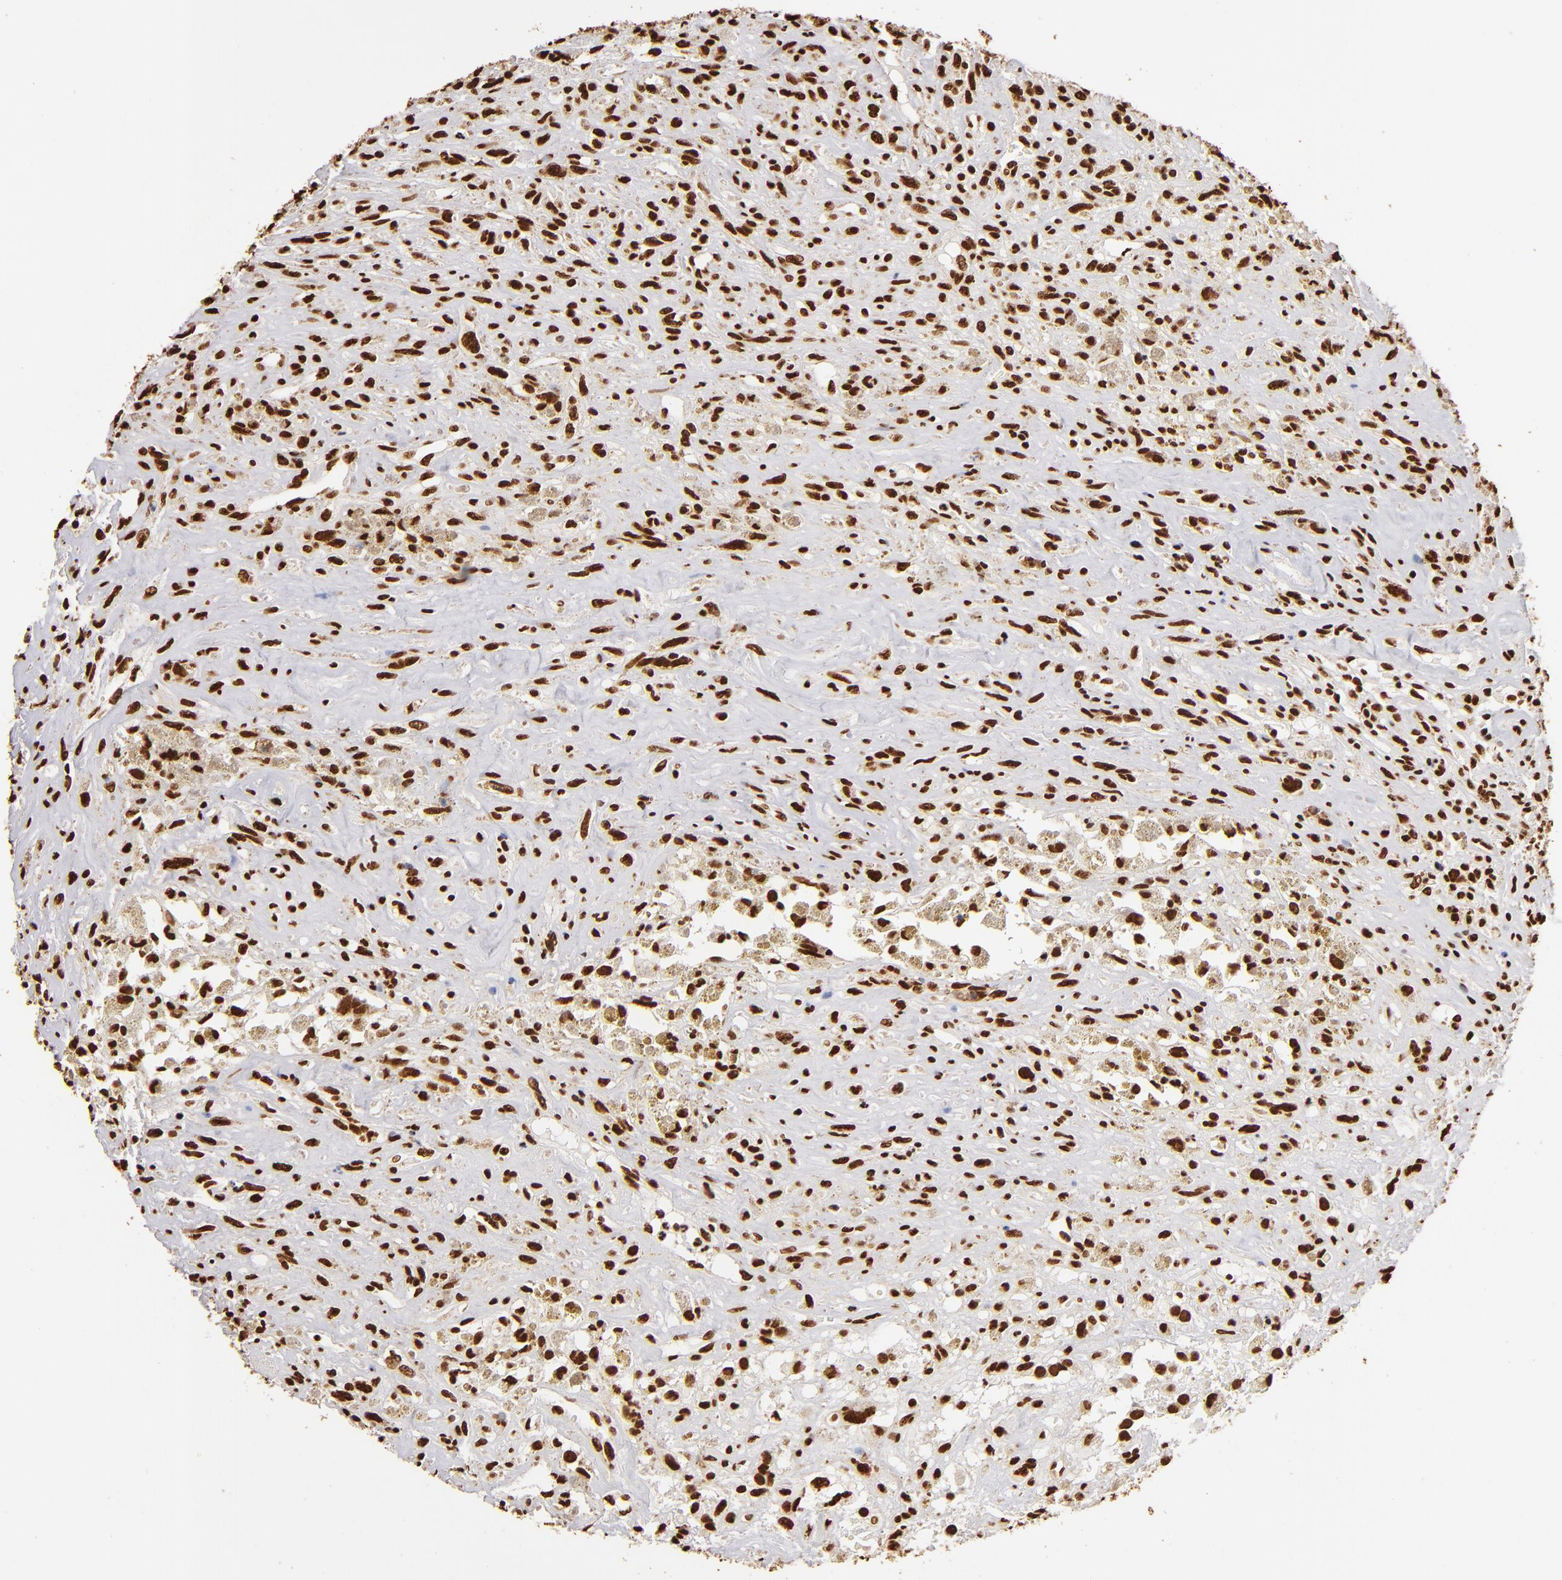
{"staining": {"intensity": "strong", "quantity": ">75%", "location": "nuclear"}, "tissue": "glioma", "cell_type": "Tumor cells", "image_type": "cancer", "snomed": [{"axis": "morphology", "description": "Glioma, malignant, High grade"}, {"axis": "topography", "description": "Brain"}], "caption": "Protein expression by immunohistochemistry exhibits strong nuclear staining in approximately >75% of tumor cells in glioma.", "gene": "ILF3", "patient": {"sex": "male", "age": 66}}